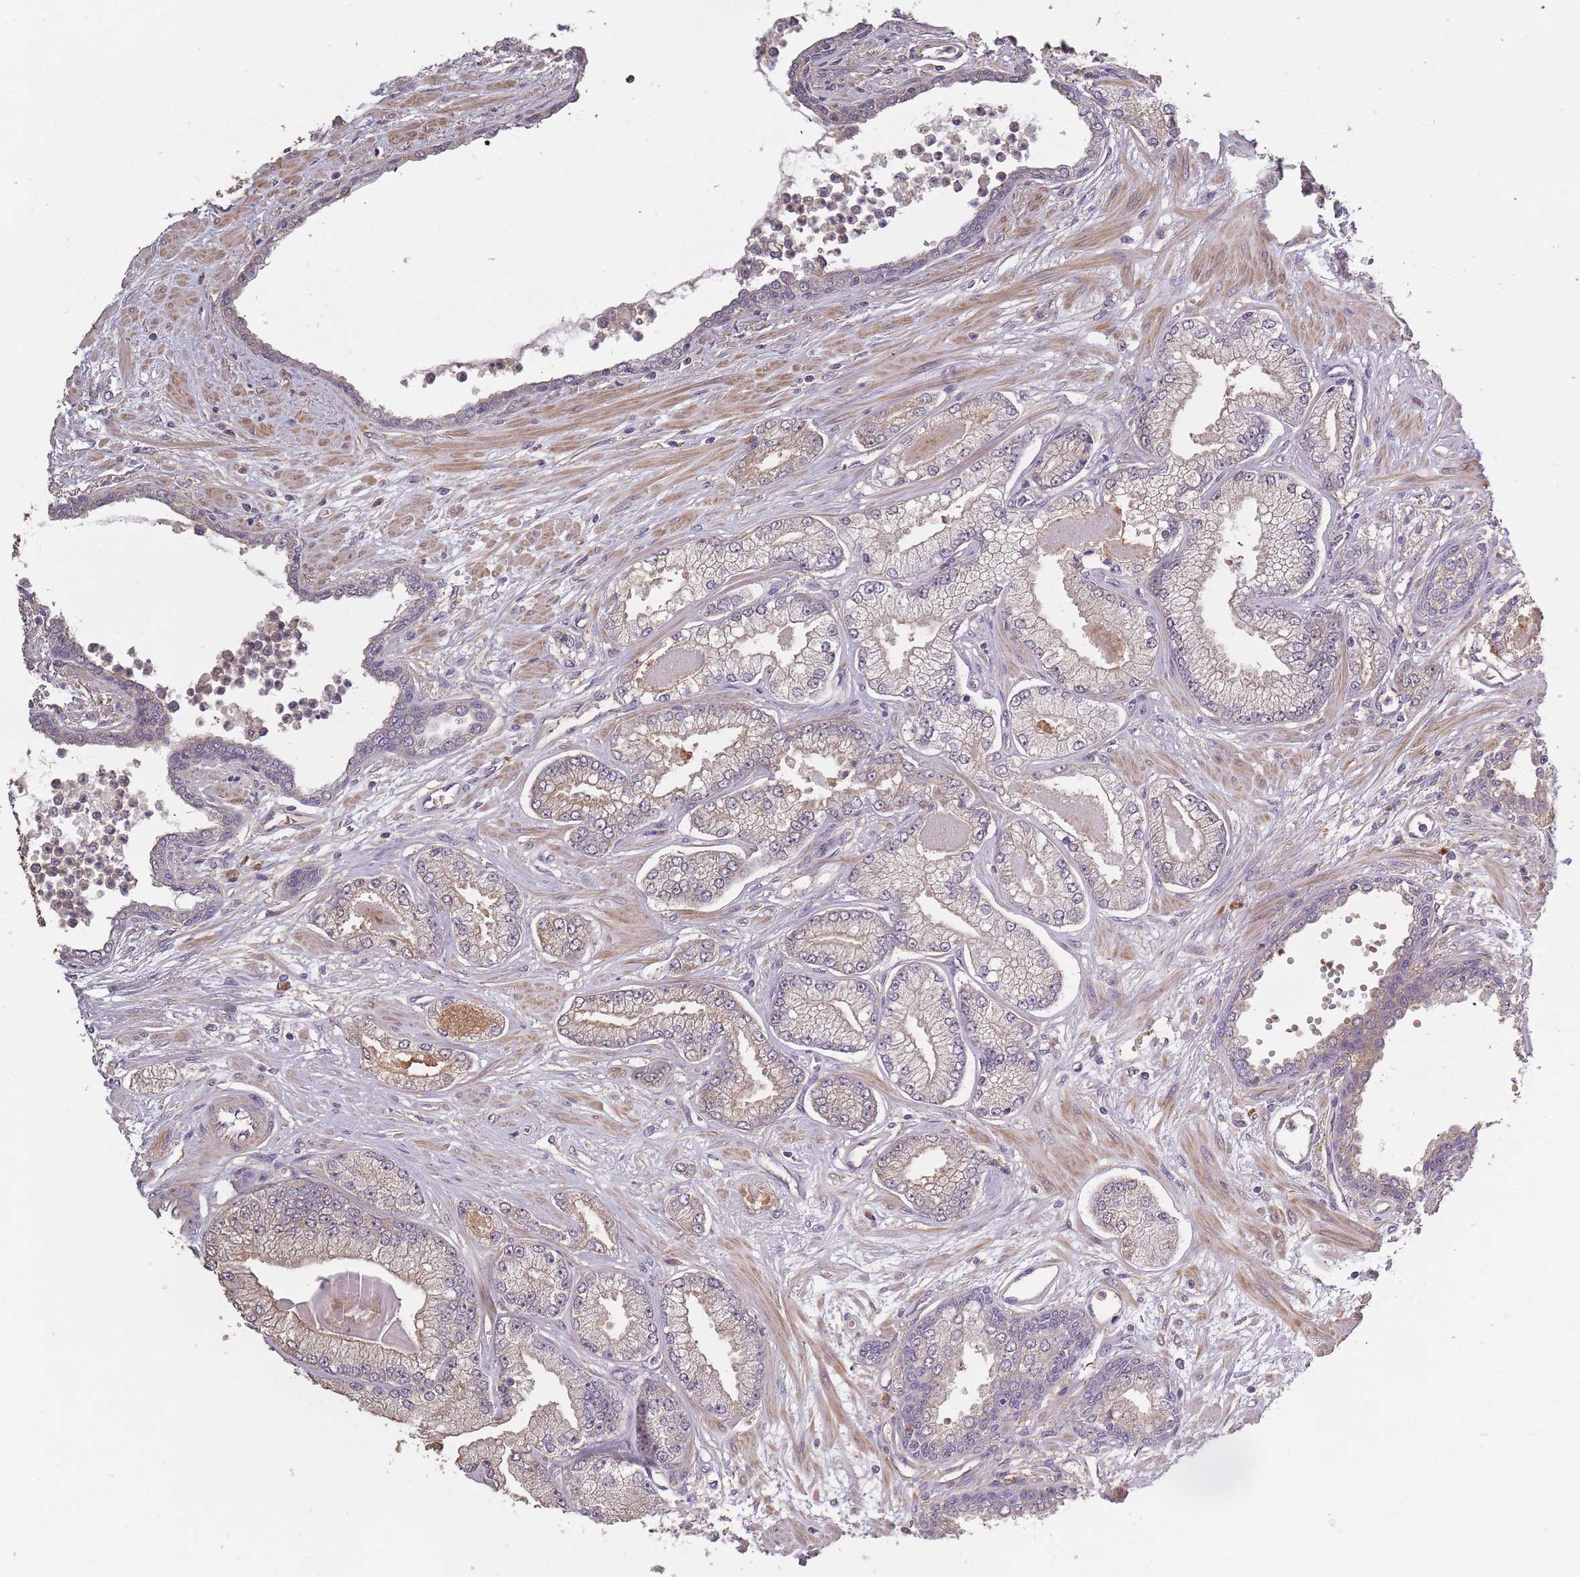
{"staining": {"intensity": "negative", "quantity": "none", "location": "none"}, "tissue": "prostate cancer", "cell_type": "Tumor cells", "image_type": "cancer", "snomed": [{"axis": "morphology", "description": "Adenocarcinoma, Low grade"}, {"axis": "topography", "description": "Prostate"}], "caption": "Tumor cells are negative for brown protein staining in prostate low-grade adenocarcinoma.", "gene": "KIAA1755", "patient": {"sex": "male", "age": 64}}